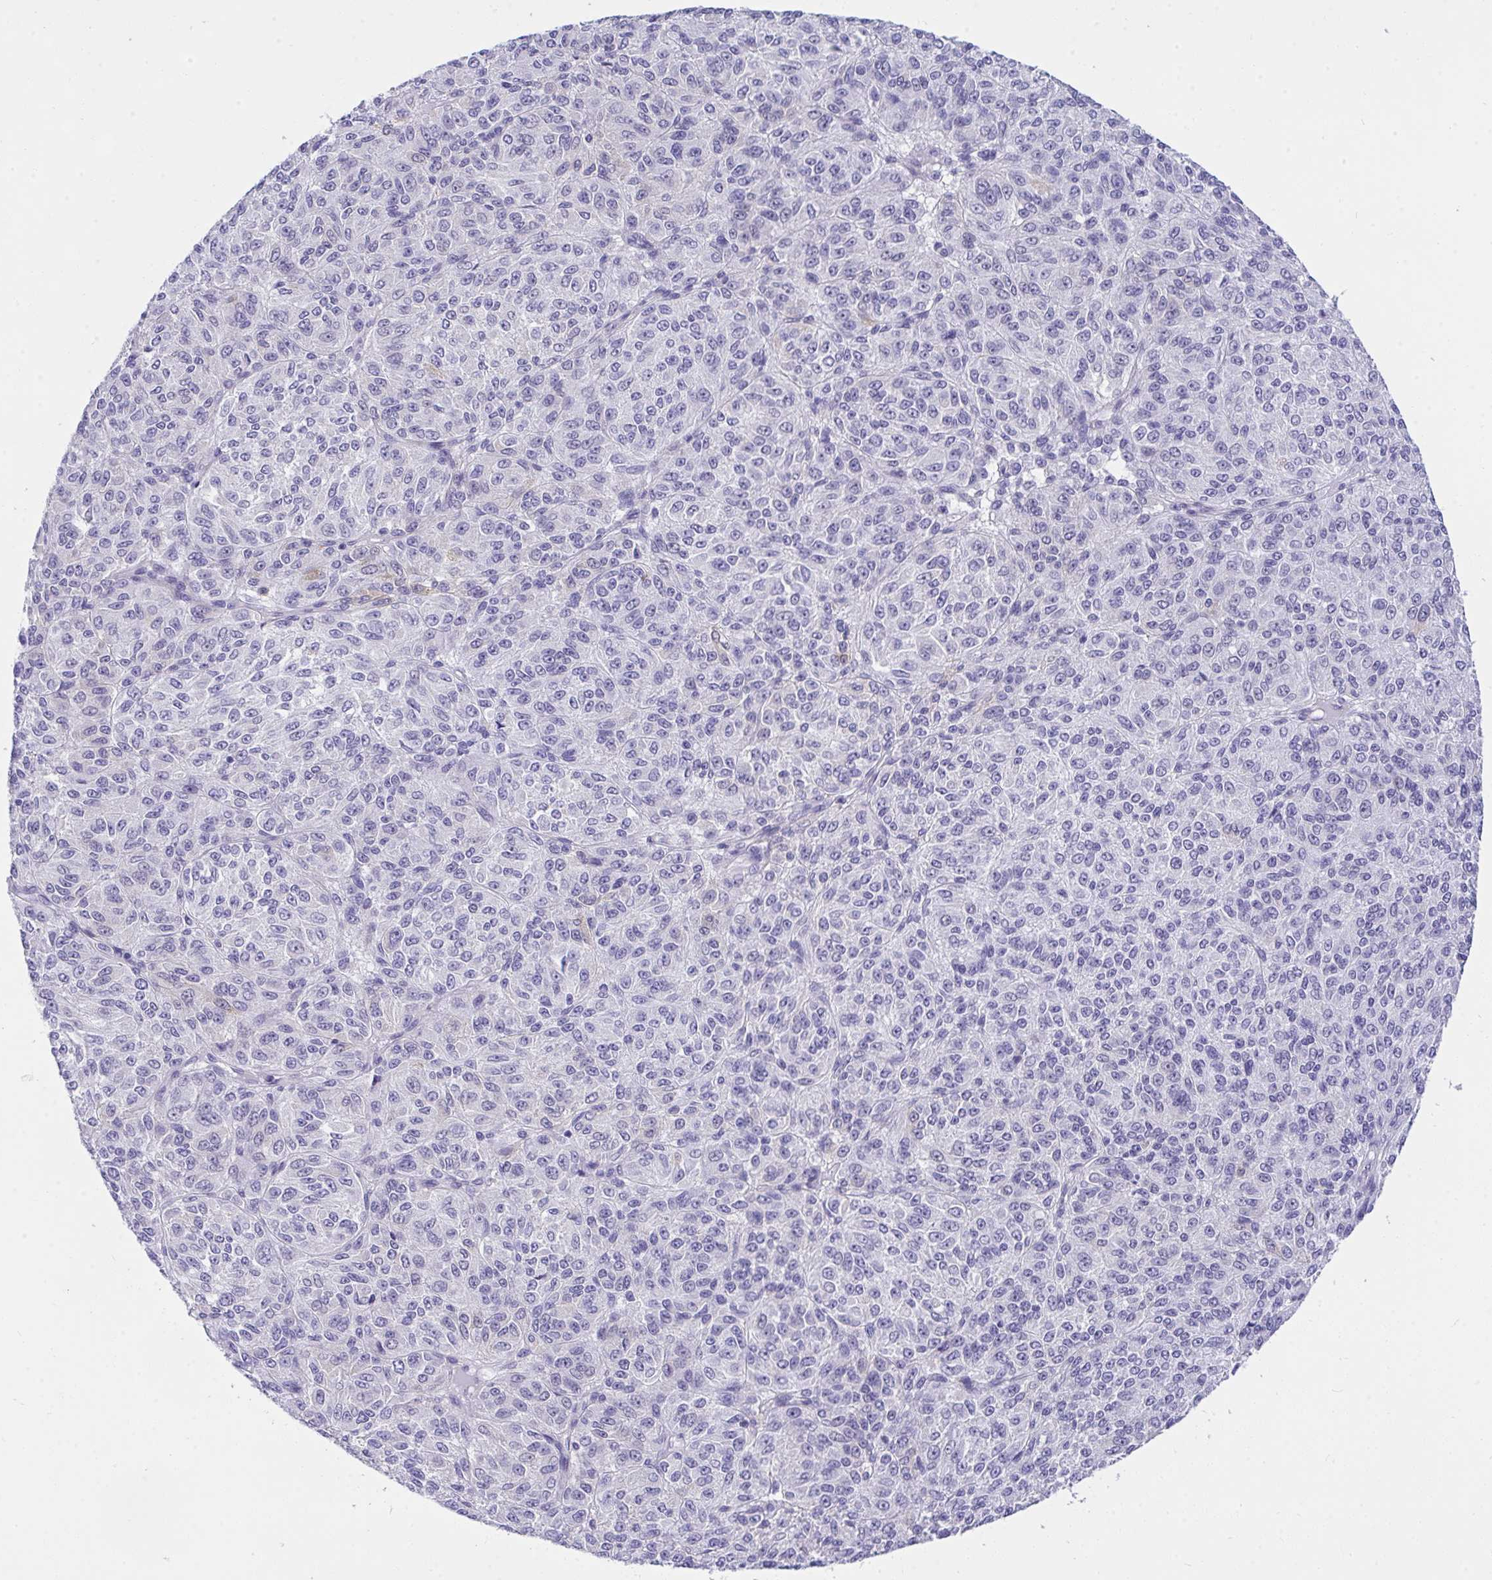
{"staining": {"intensity": "negative", "quantity": "none", "location": "none"}, "tissue": "melanoma", "cell_type": "Tumor cells", "image_type": "cancer", "snomed": [{"axis": "morphology", "description": "Malignant melanoma, Metastatic site"}, {"axis": "topography", "description": "Brain"}], "caption": "IHC of melanoma reveals no staining in tumor cells.", "gene": "ANK1", "patient": {"sex": "female", "age": 56}}